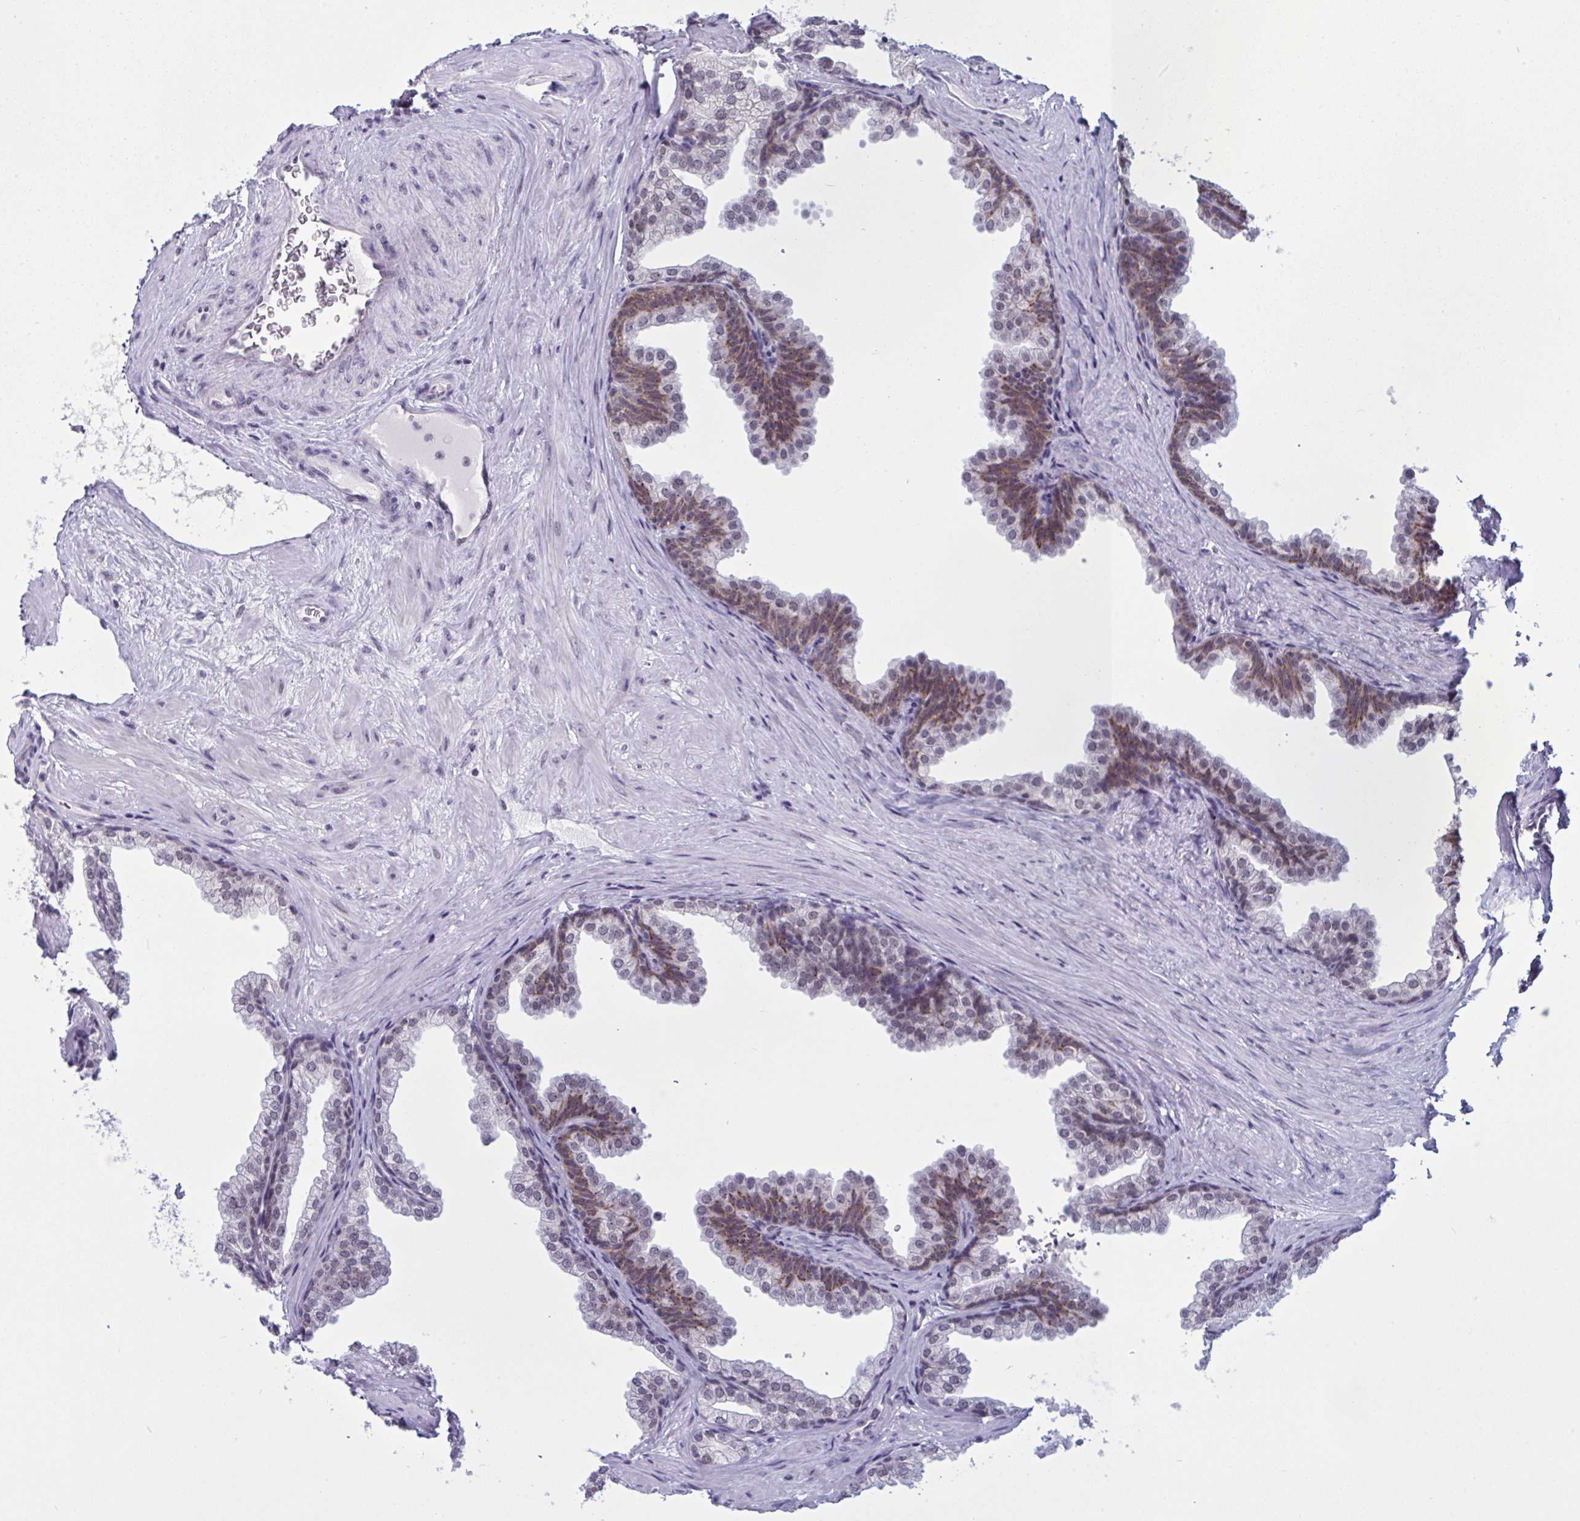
{"staining": {"intensity": "moderate", "quantity": "25%-75%", "location": "cytoplasmic/membranous,nuclear"}, "tissue": "prostate", "cell_type": "Glandular cells", "image_type": "normal", "snomed": [{"axis": "morphology", "description": "Normal tissue, NOS"}, {"axis": "topography", "description": "Prostate"}], "caption": "Protein staining of normal prostate reveals moderate cytoplasmic/membranous,nuclear staining in about 25%-75% of glandular cells.", "gene": "TGM6", "patient": {"sex": "male", "age": 37}}